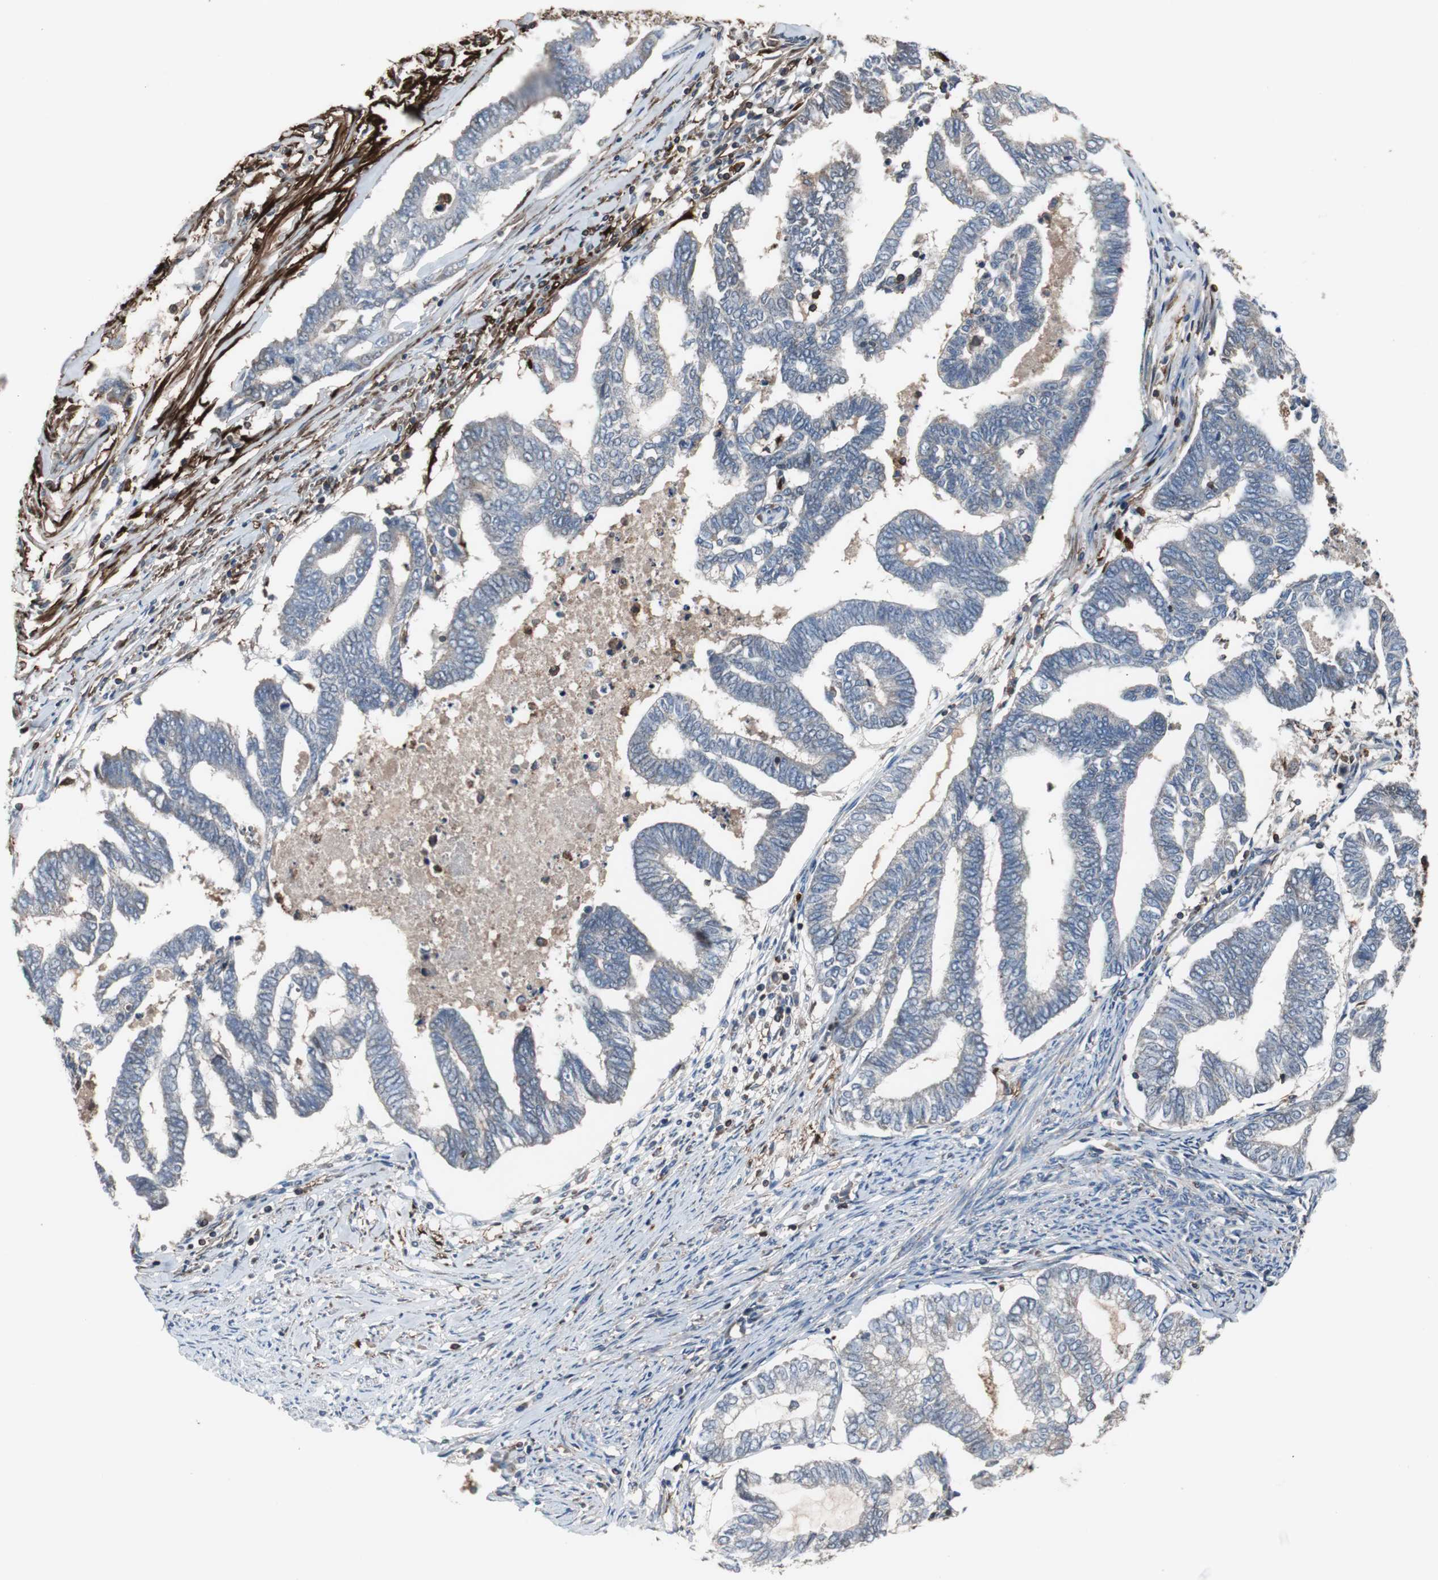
{"staining": {"intensity": "negative", "quantity": "none", "location": "none"}, "tissue": "endometrial cancer", "cell_type": "Tumor cells", "image_type": "cancer", "snomed": [{"axis": "morphology", "description": "Adenocarcinoma, NOS"}, {"axis": "topography", "description": "Endometrium"}], "caption": "IHC micrograph of neoplastic tissue: human adenocarcinoma (endometrial) stained with DAB reveals no significant protein positivity in tumor cells. (DAB (3,3'-diaminobenzidine) immunohistochemistry visualized using brightfield microscopy, high magnification).", "gene": "CALB2", "patient": {"sex": "female", "age": 79}}